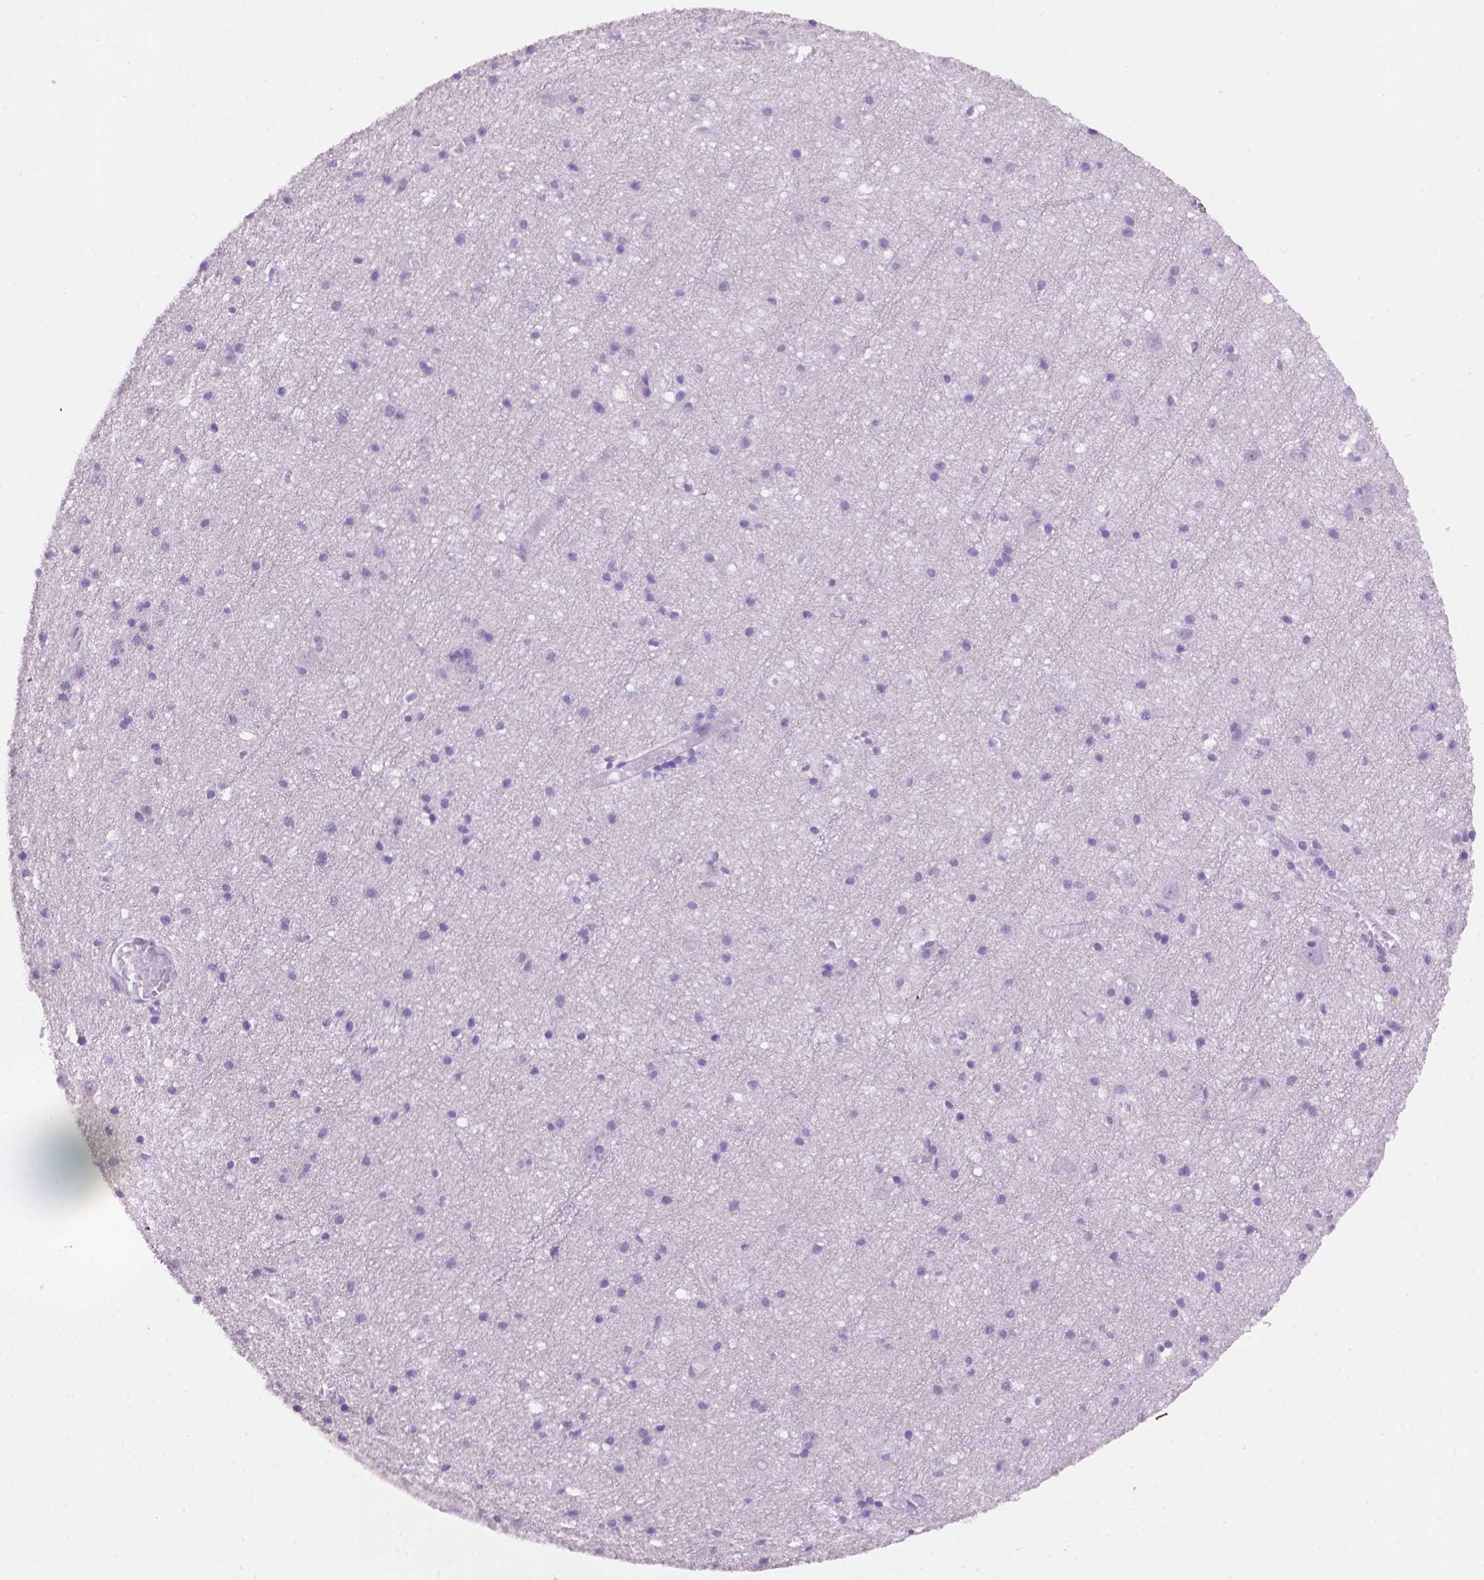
{"staining": {"intensity": "negative", "quantity": "none", "location": "none"}, "tissue": "cerebral cortex", "cell_type": "Endothelial cells", "image_type": "normal", "snomed": [{"axis": "morphology", "description": "Normal tissue, NOS"}, {"axis": "topography", "description": "Cerebral cortex"}], "caption": "Immunohistochemistry photomicrograph of unremarkable cerebral cortex stained for a protein (brown), which displays no positivity in endothelial cells.", "gene": "TMEM184A", "patient": {"sex": "male", "age": 70}}